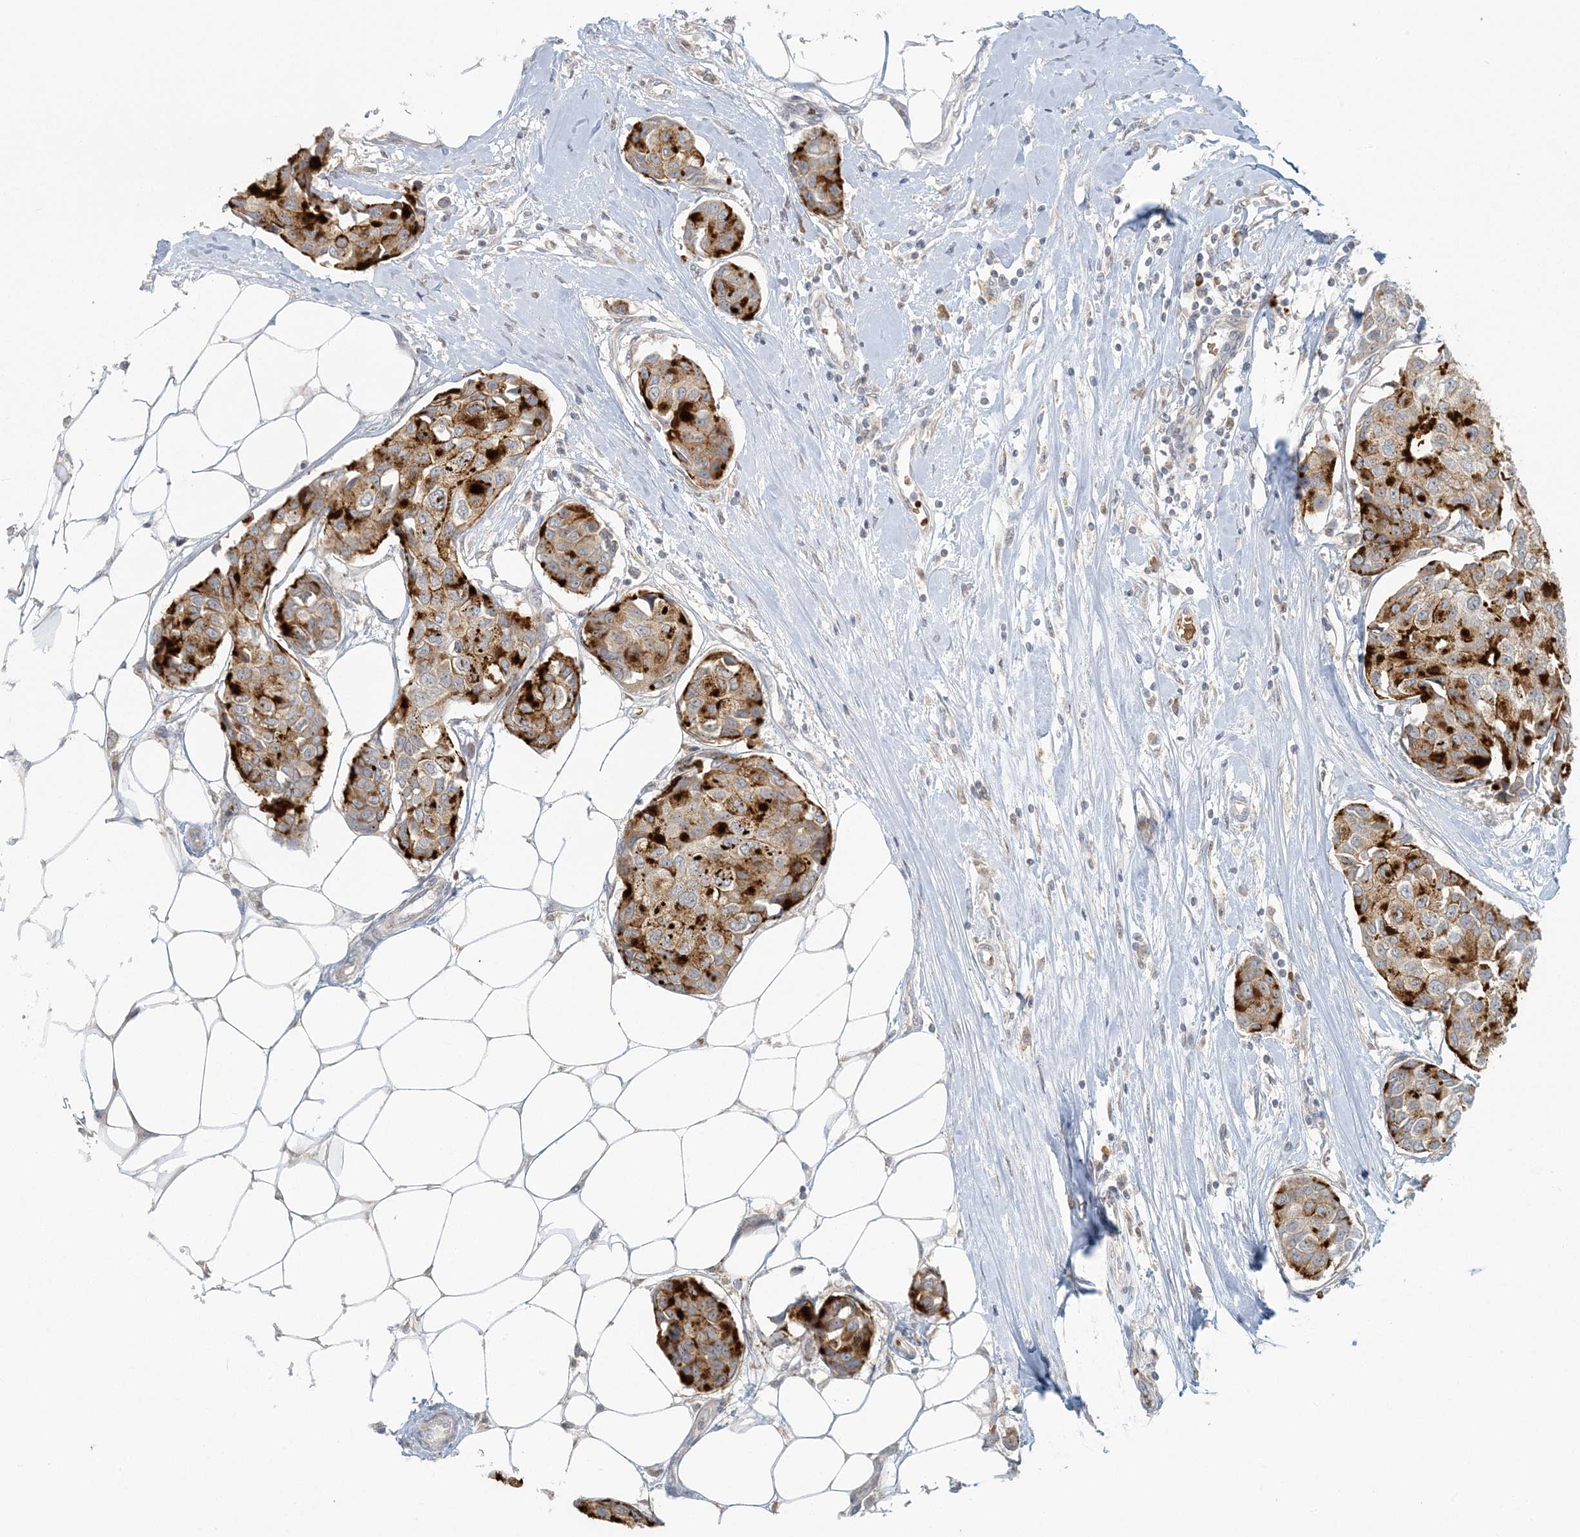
{"staining": {"intensity": "strong", "quantity": "25%-75%", "location": "cytoplasmic/membranous"}, "tissue": "breast cancer", "cell_type": "Tumor cells", "image_type": "cancer", "snomed": [{"axis": "morphology", "description": "Duct carcinoma"}, {"axis": "topography", "description": "Breast"}], "caption": "A high amount of strong cytoplasmic/membranous positivity is identified in approximately 25%-75% of tumor cells in breast cancer tissue.", "gene": "CTDNEP1", "patient": {"sex": "female", "age": 80}}